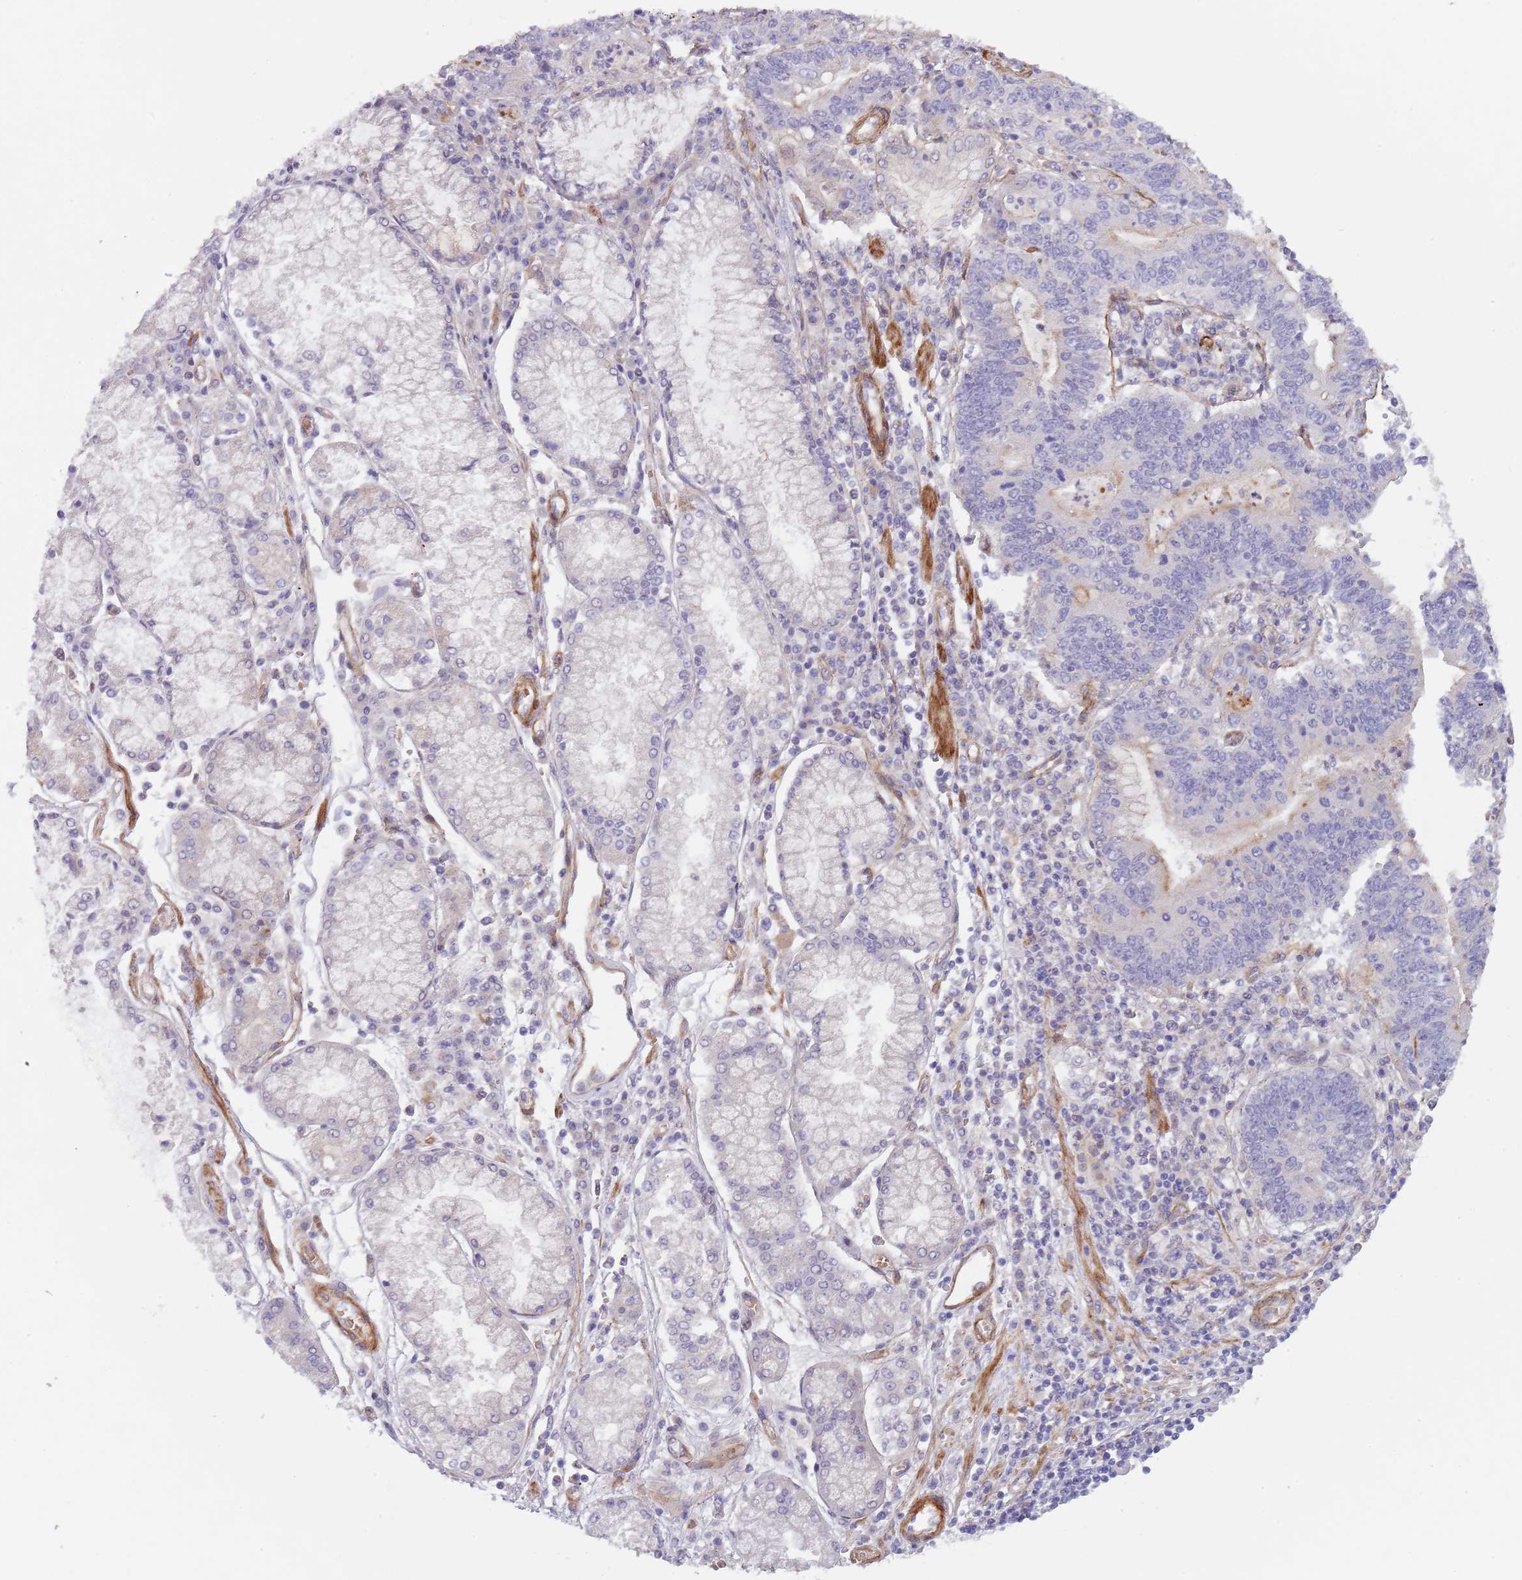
{"staining": {"intensity": "negative", "quantity": "none", "location": "none"}, "tissue": "stomach cancer", "cell_type": "Tumor cells", "image_type": "cancer", "snomed": [{"axis": "morphology", "description": "Adenocarcinoma, NOS"}, {"axis": "topography", "description": "Stomach"}], "caption": "An image of adenocarcinoma (stomach) stained for a protein displays no brown staining in tumor cells.", "gene": "TINAGL1", "patient": {"sex": "male", "age": 59}}